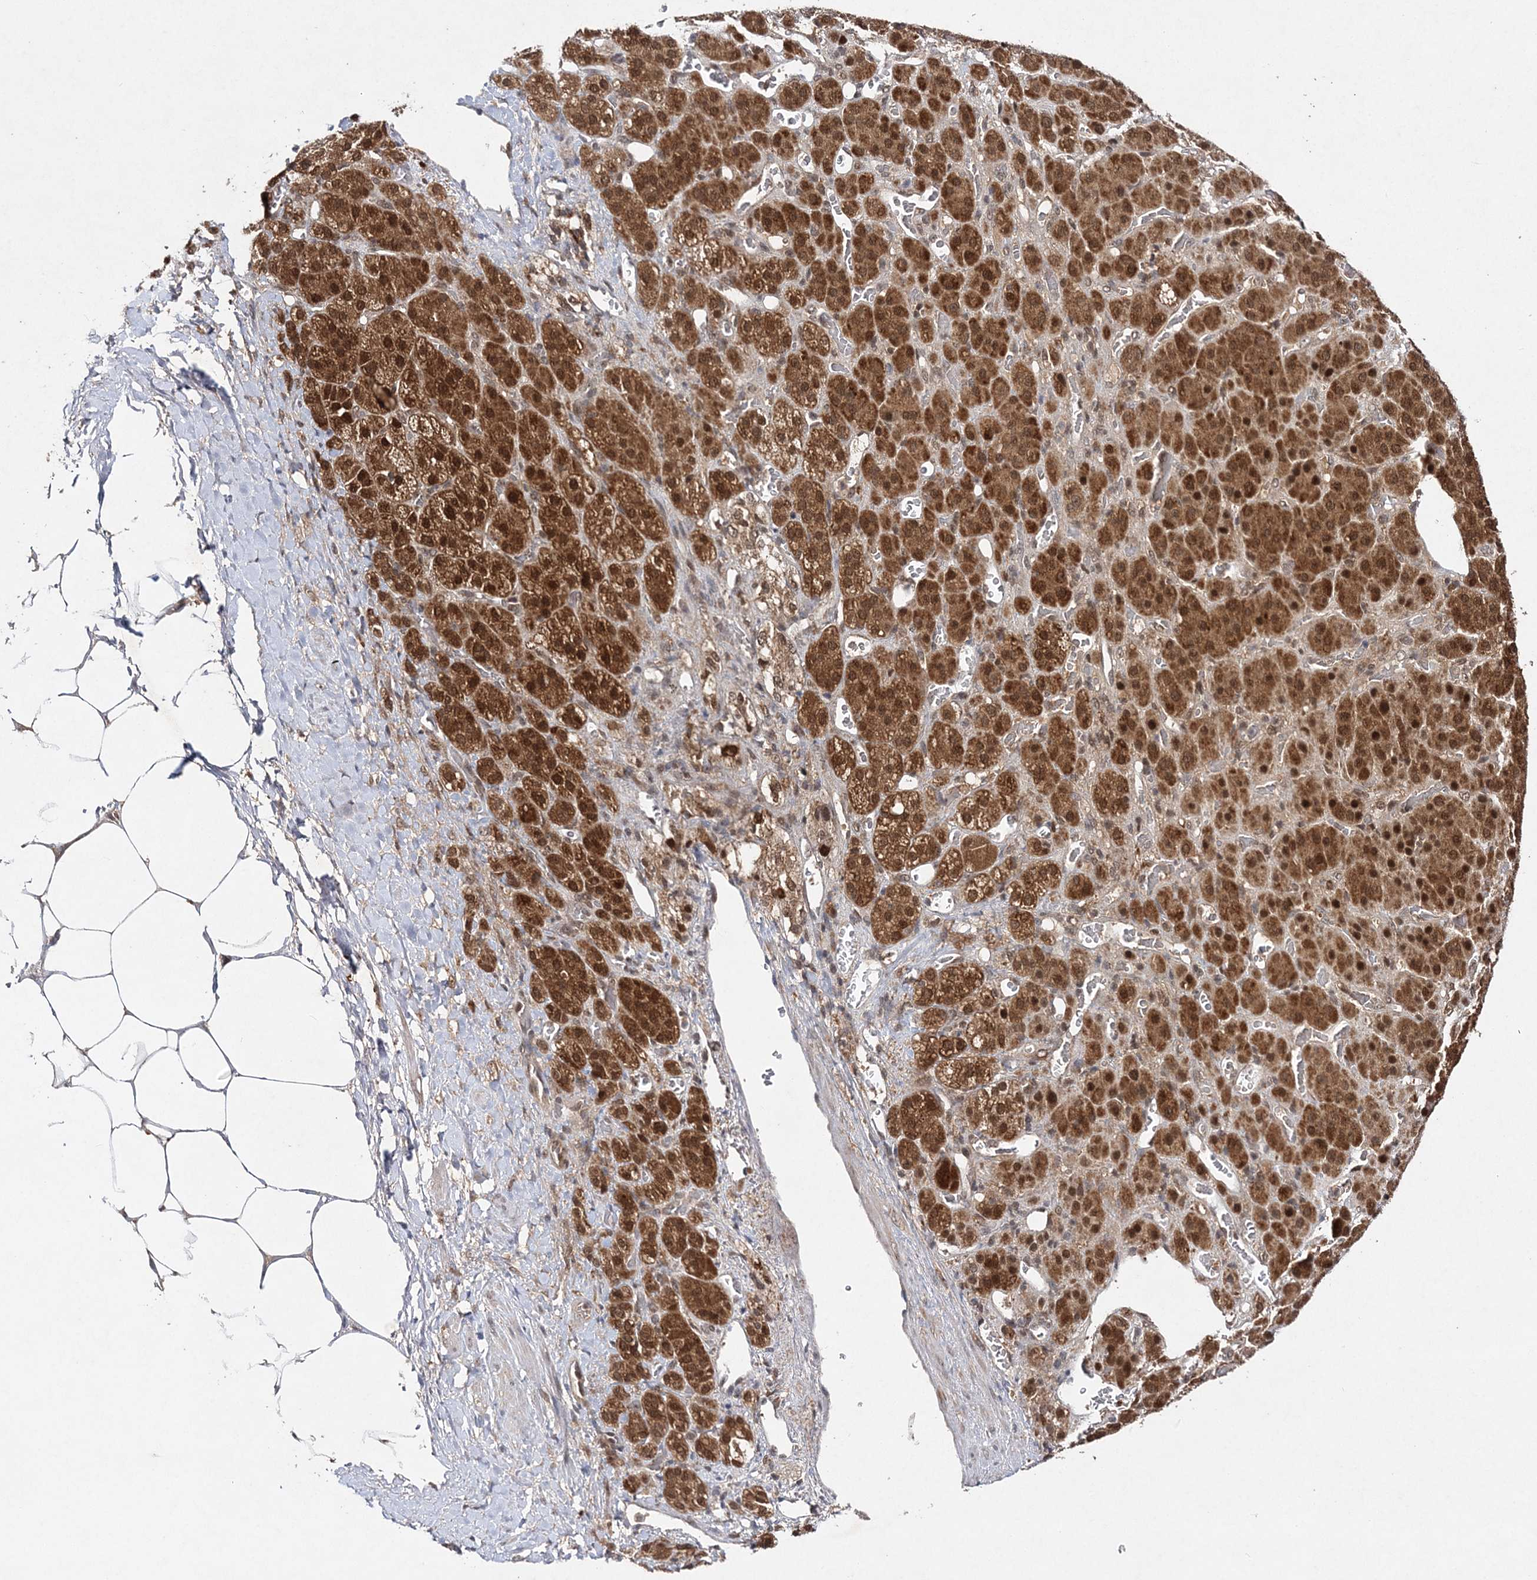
{"staining": {"intensity": "strong", "quantity": ">75%", "location": "cytoplasmic/membranous,nuclear"}, "tissue": "adrenal gland", "cell_type": "Glandular cells", "image_type": "normal", "snomed": [{"axis": "morphology", "description": "Normal tissue, NOS"}, {"axis": "topography", "description": "Adrenal gland"}], "caption": "Immunohistochemical staining of benign adrenal gland exhibits >75% levels of strong cytoplasmic/membranous,nuclear protein positivity in approximately >75% of glandular cells. Immunohistochemistry (ihc) stains the protein in brown and the nuclei are stained blue.", "gene": "NIF3L1", "patient": {"sex": "male", "age": 57}}